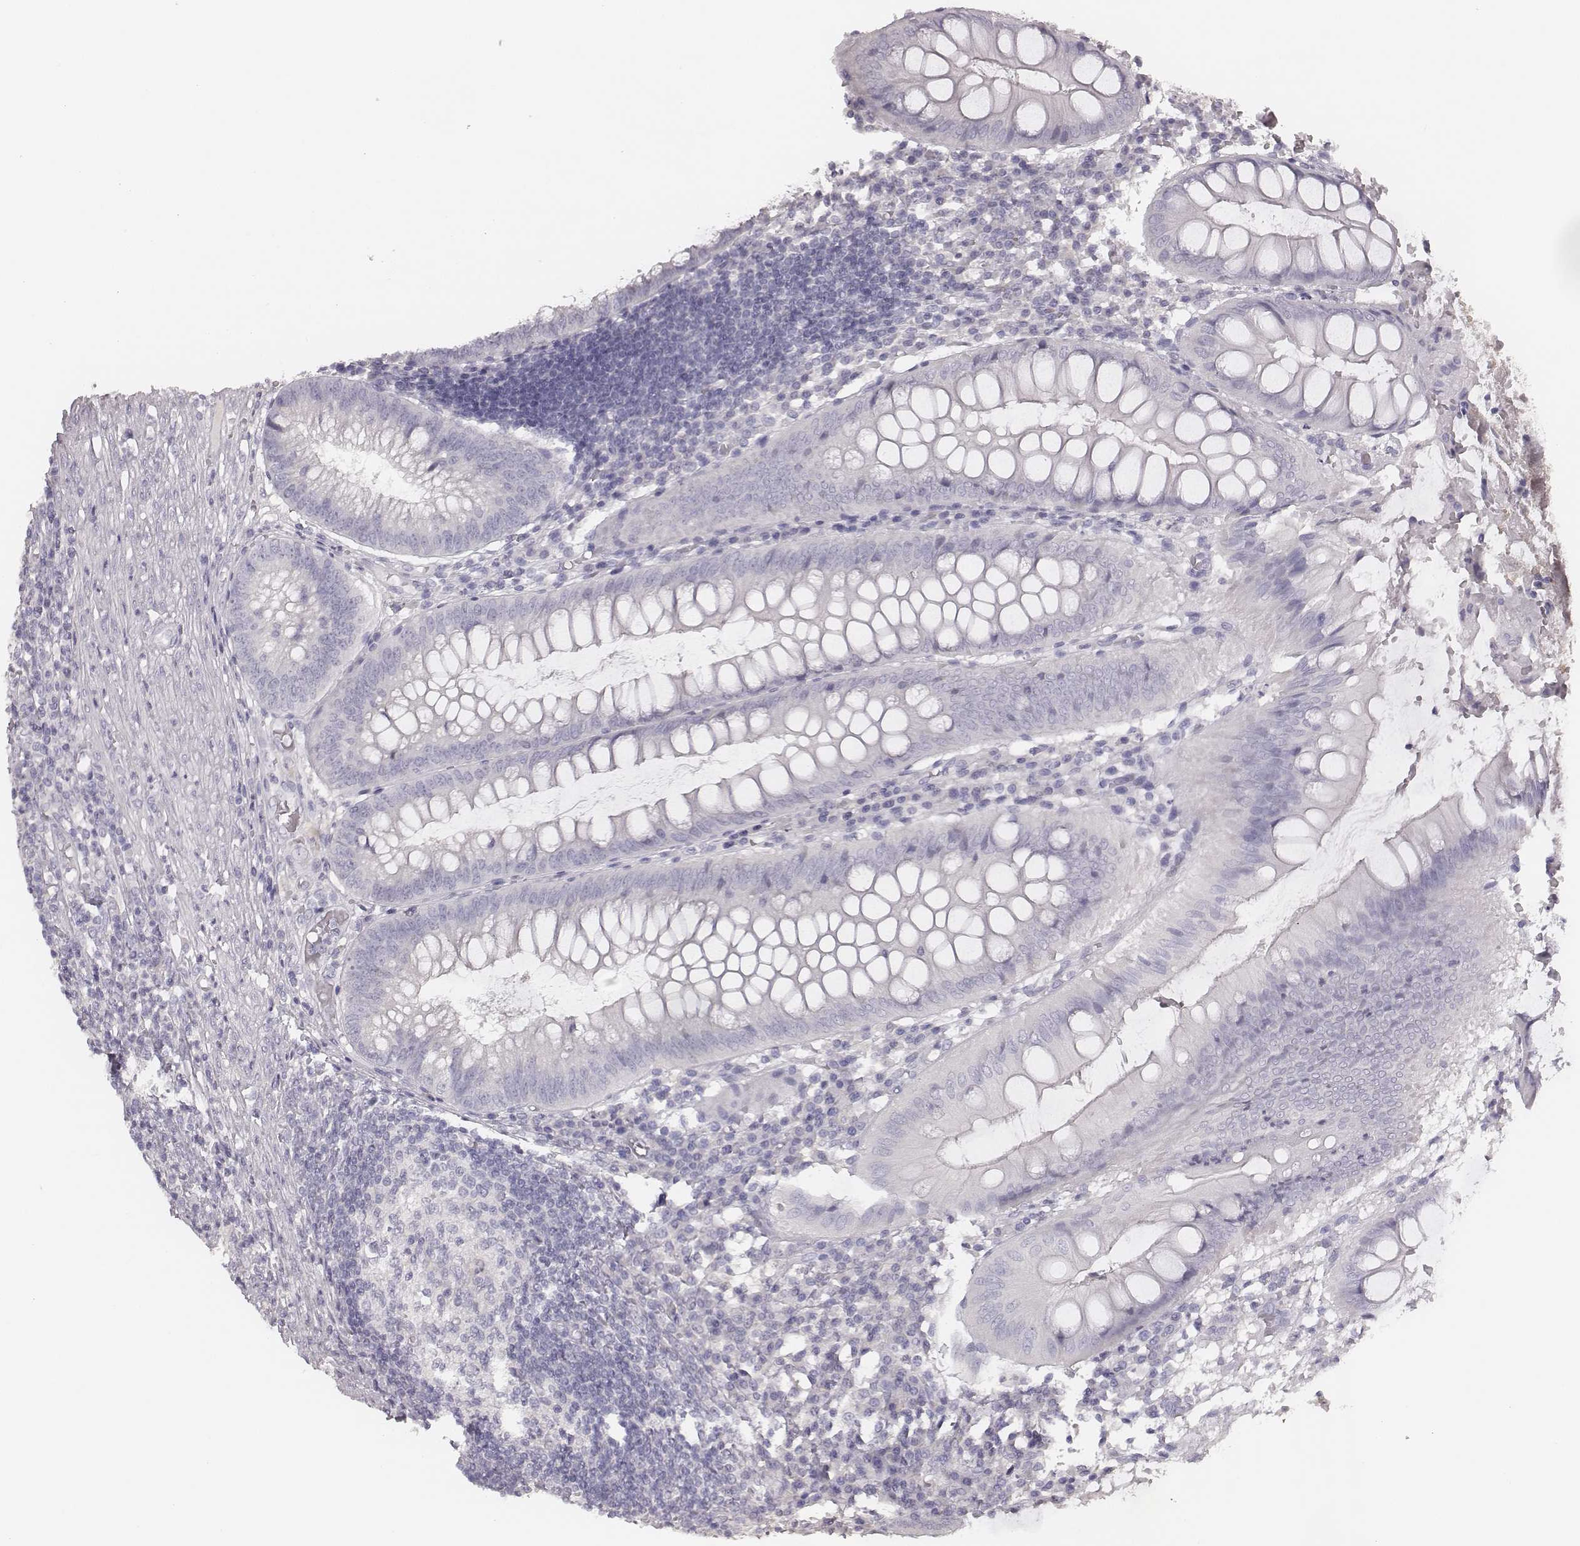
{"staining": {"intensity": "negative", "quantity": "none", "location": "none"}, "tissue": "appendix", "cell_type": "Glandular cells", "image_type": "normal", "snomed": [{"axis": "morphology", "description": "Normal tissue, NOS"}, {"axis": "morphology", "description": "Inflammation, NOS"}, {"axis": "topography", "description": "Appendix"}], "caption": "Glandular cells show no significant staining in benign appendix. Nuclei are stained in blue.", "gene": "MYH6", "patient": {"sex": "male", "age": 16}}